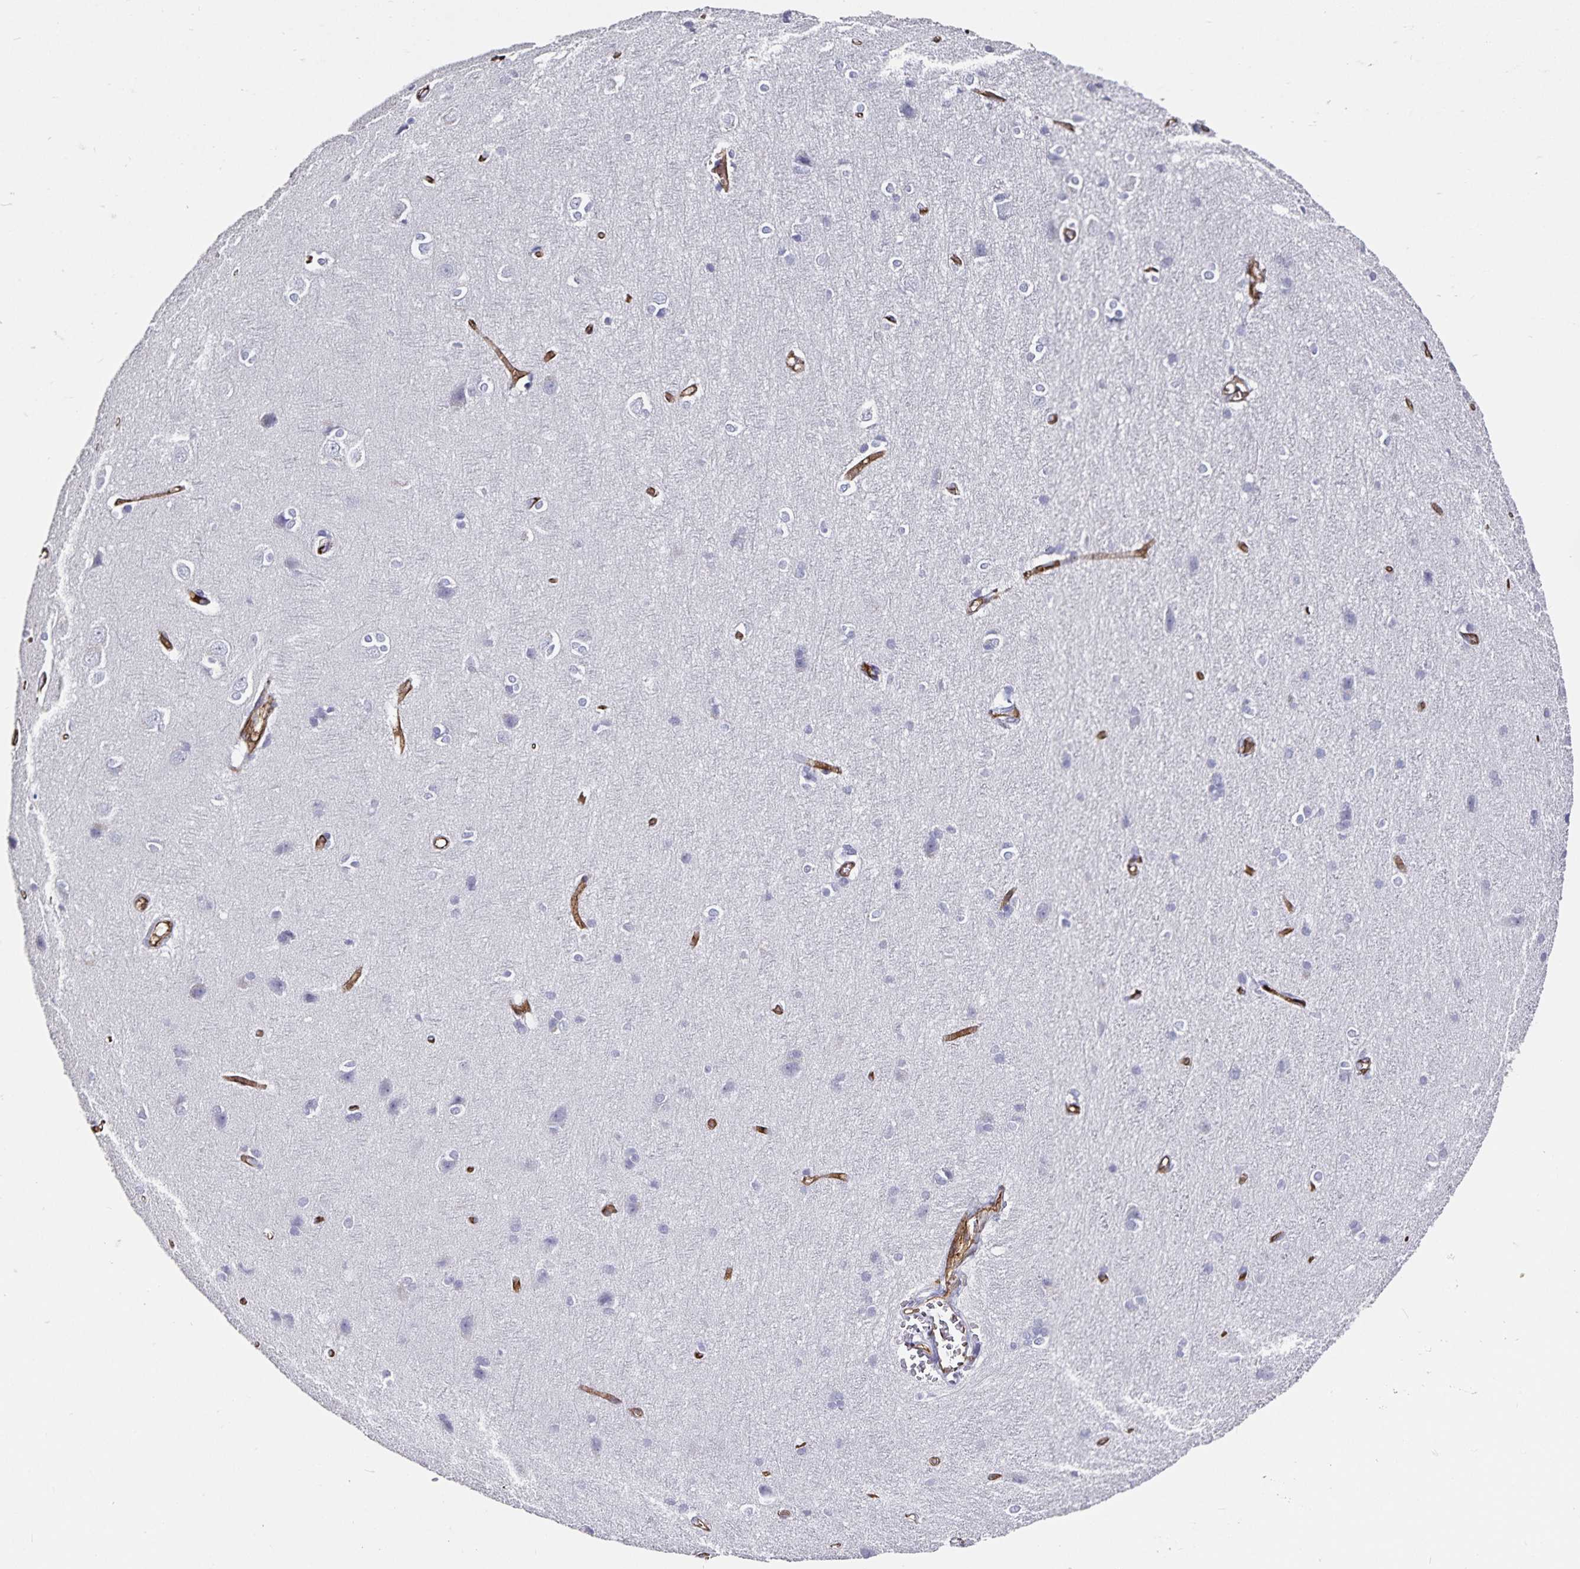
{"staining": {"intensity": "moderate", "quantity": ">75%", "location": "cytoplasmic/membranous"}, "tissue": "cerebral cortex", "cell_type": "Endothelial cells", "image_type": "normal", "snomed": [{"axis": "morphology", "description": "Normal tissue, NOS"}, {"axis": "topography", "description": "Cerebral cortex"}], "caption": "IHC (DAB) staining of normal human cerebral cortex reveals moderate cytoplasmic/membranous protein positivity in approximately >75% of endothelial cells.", "gene": "PODXL", "patient": {"sex": "male", "age": 37}}